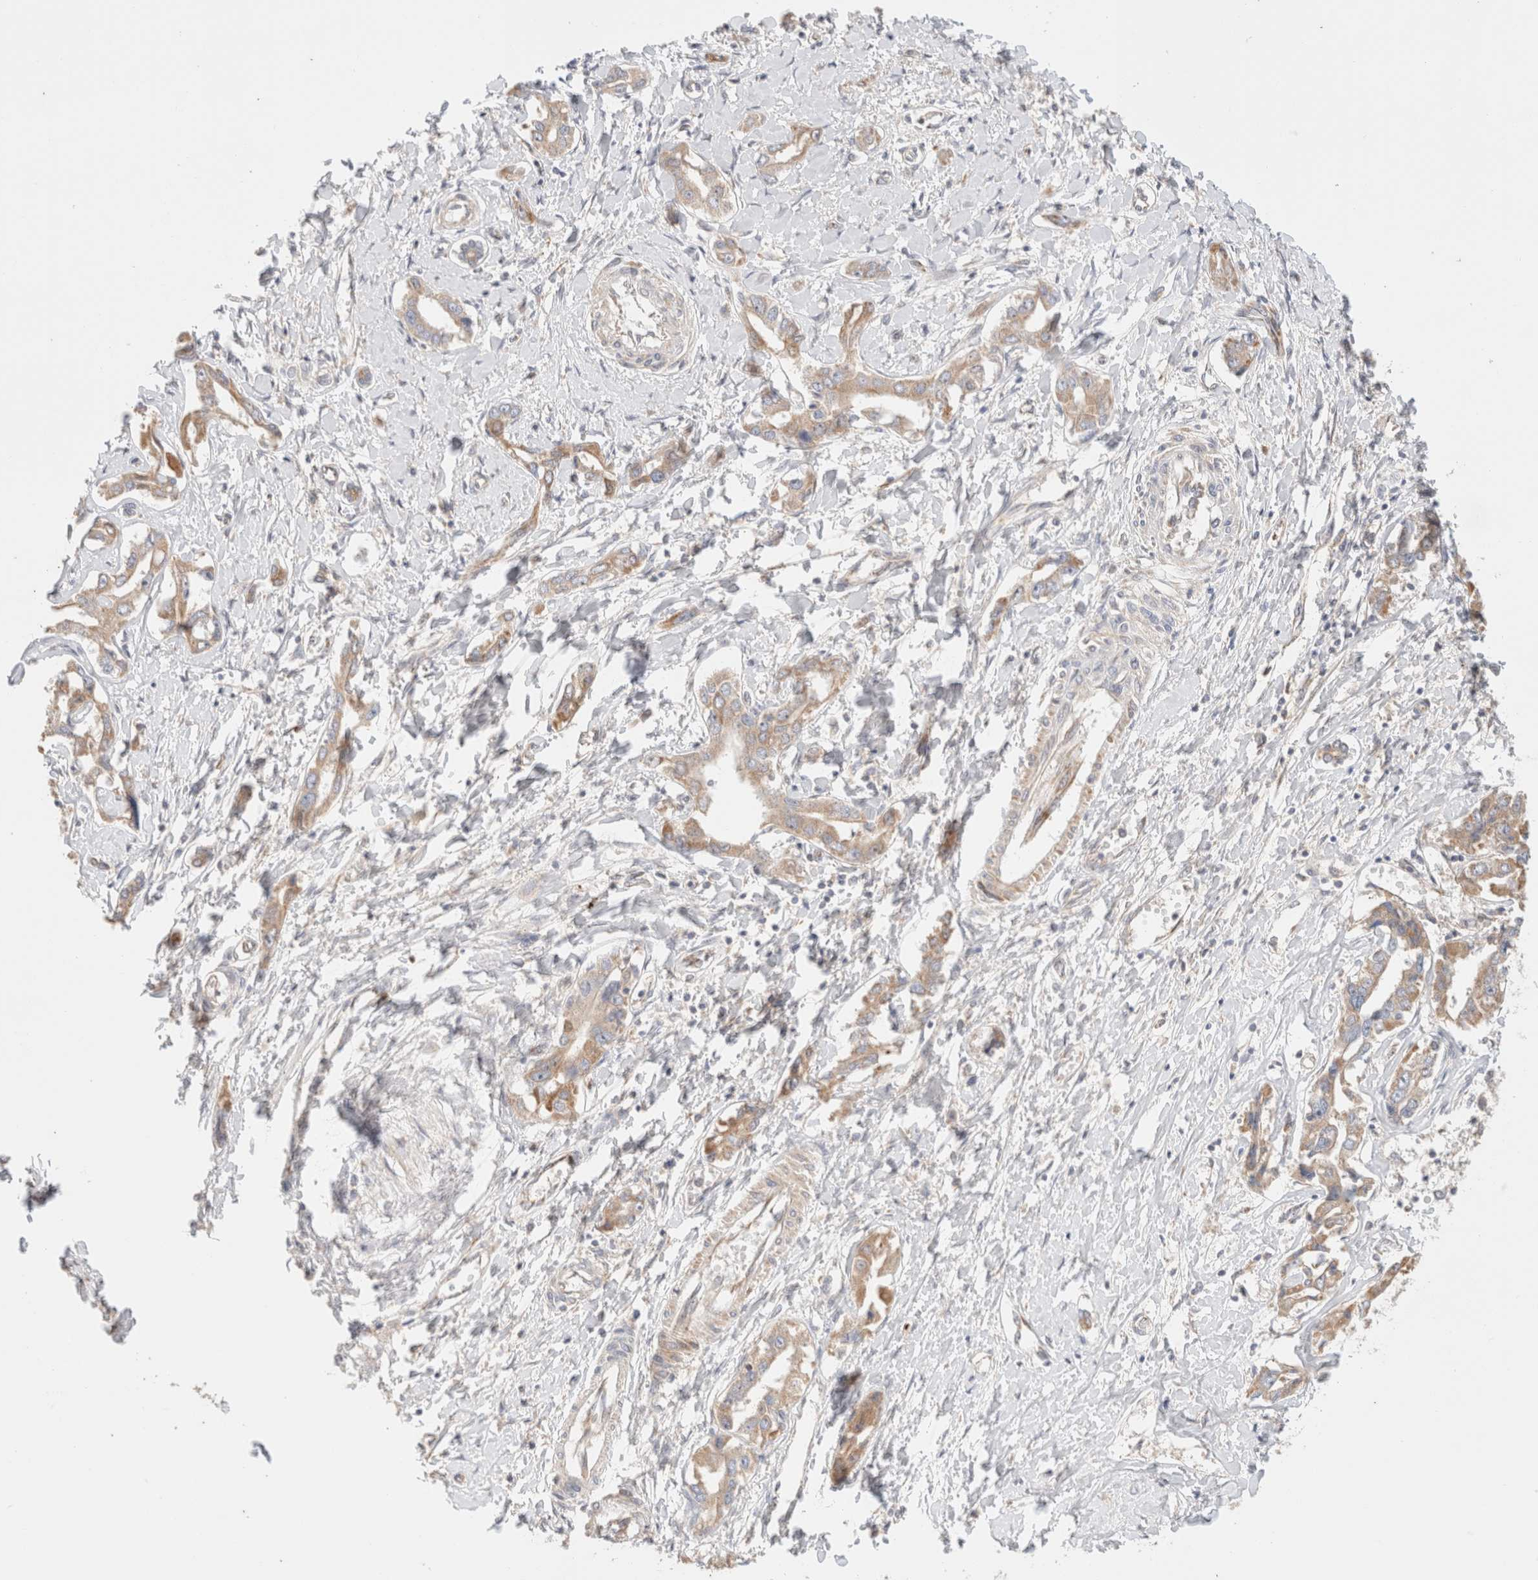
{"staining": {"intensity": "weak", "quantity": ">75%", "location": "cytoplasmic/membranous"}, "tissue": "liver cancer", "cell_type": "Tumor cells", "image_type": "cancer", "snomed": [{"axis": "morphology", "description": "Cholangiocarcinoma"}, {"axis": "topography", "description": "Liver"}], "caption": "Tumor cells show low levels of weak cytoplasmic/membranous staining in approximately >75% of cells in liver cancer (cholangiocarcinoma).", "gene": "MRM3", "patient": {"sex": "male", "age": 59}}